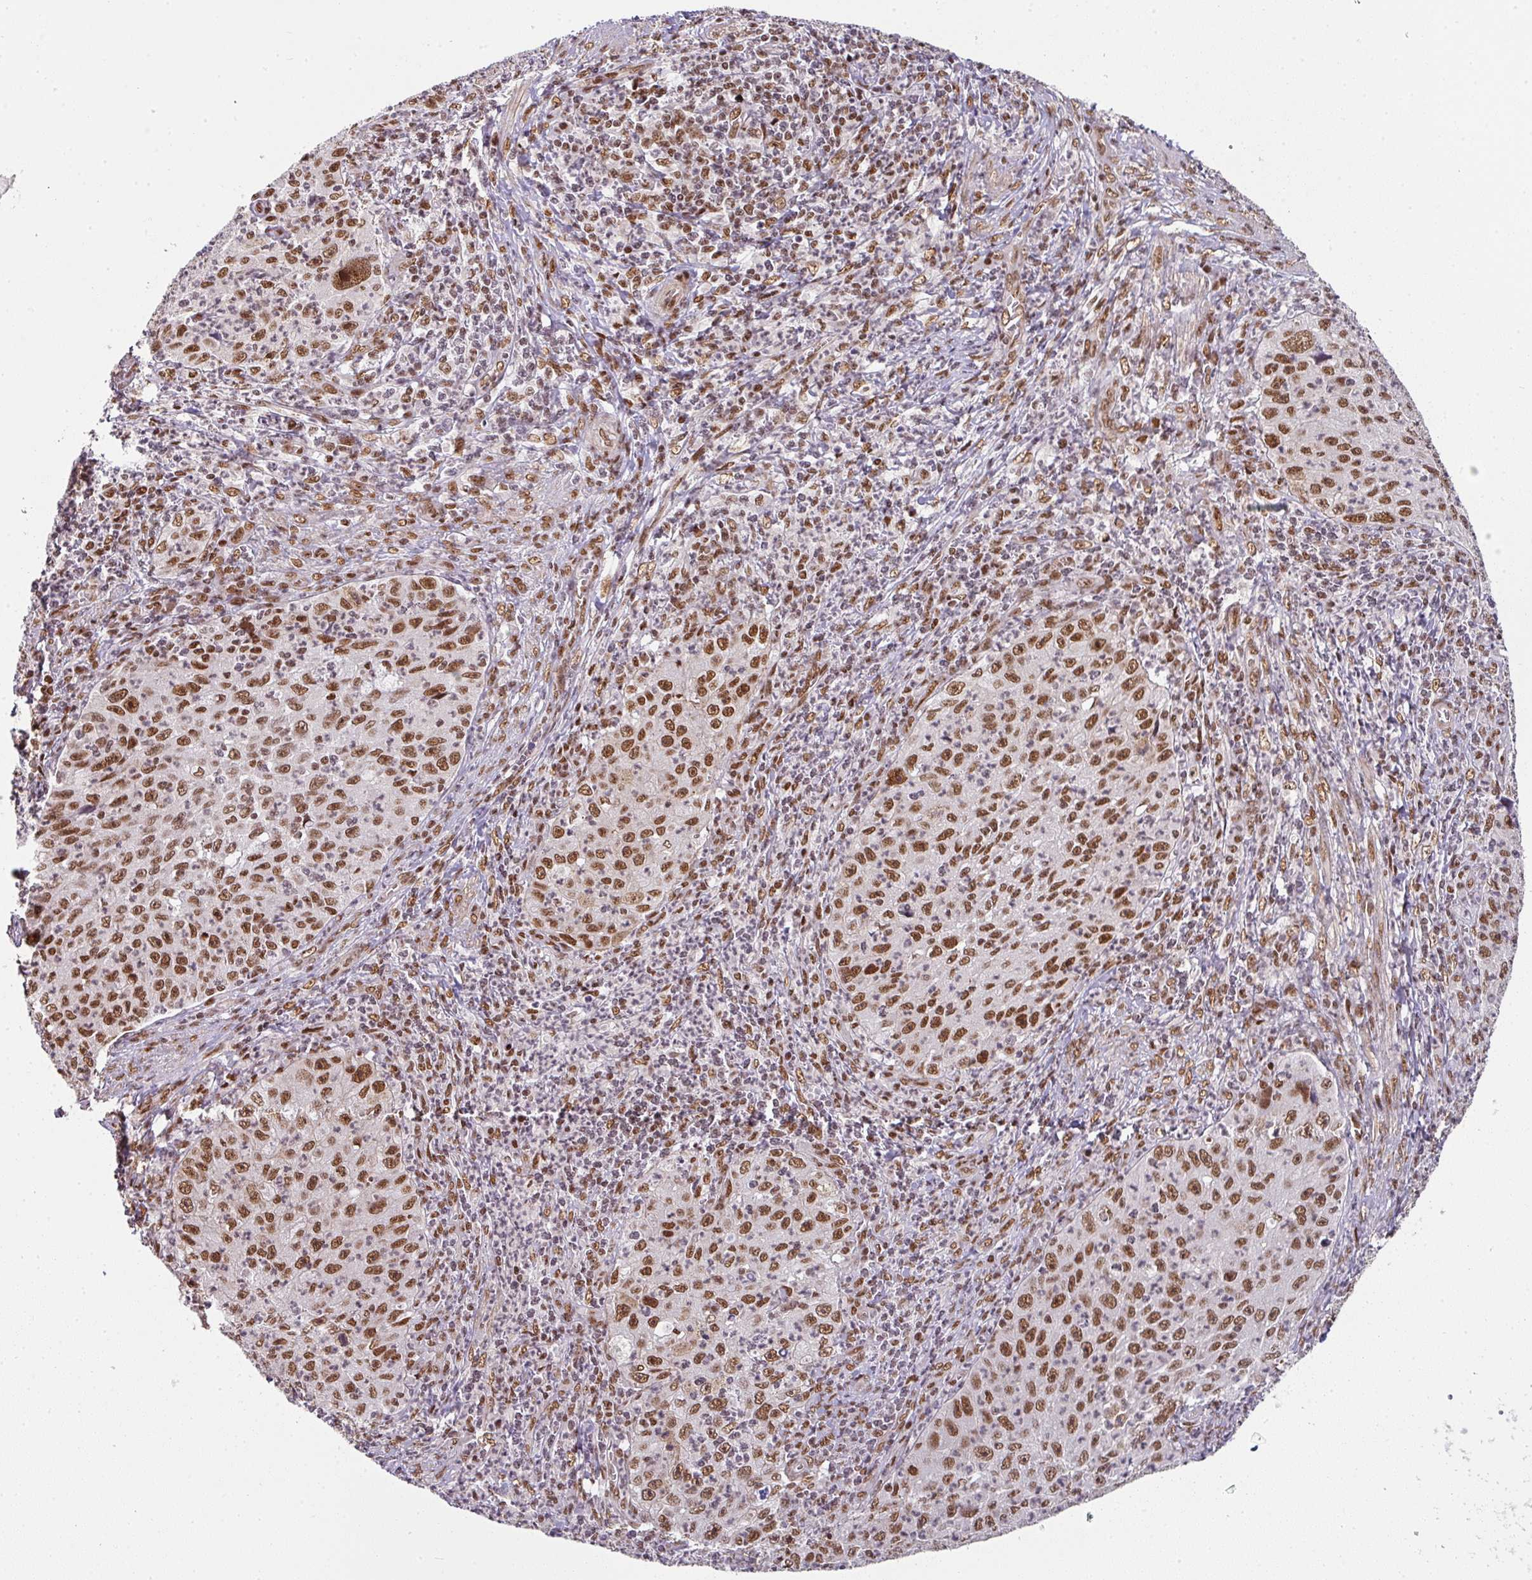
{"staining": {"intensity": "strong", "quantity": ">75%", "location": "nuclear"}, "tissue": "cervical cancer", "cell_type": "Tumor cells", "image_type": "cancer", "snomed": [{"axis": "morphology", "description": "Squamous cell carcinoma, NOS"}, {"axis": "topography", "description": "Cervix"}], "caption": "Protein staining of cervical cancer (squamous cell carcinoma) tissue shows strong nuclear staining in approximately >75% of tumor cells.", "gene": "NCOA5", "patient": {"sex": "female", "age": 30}}